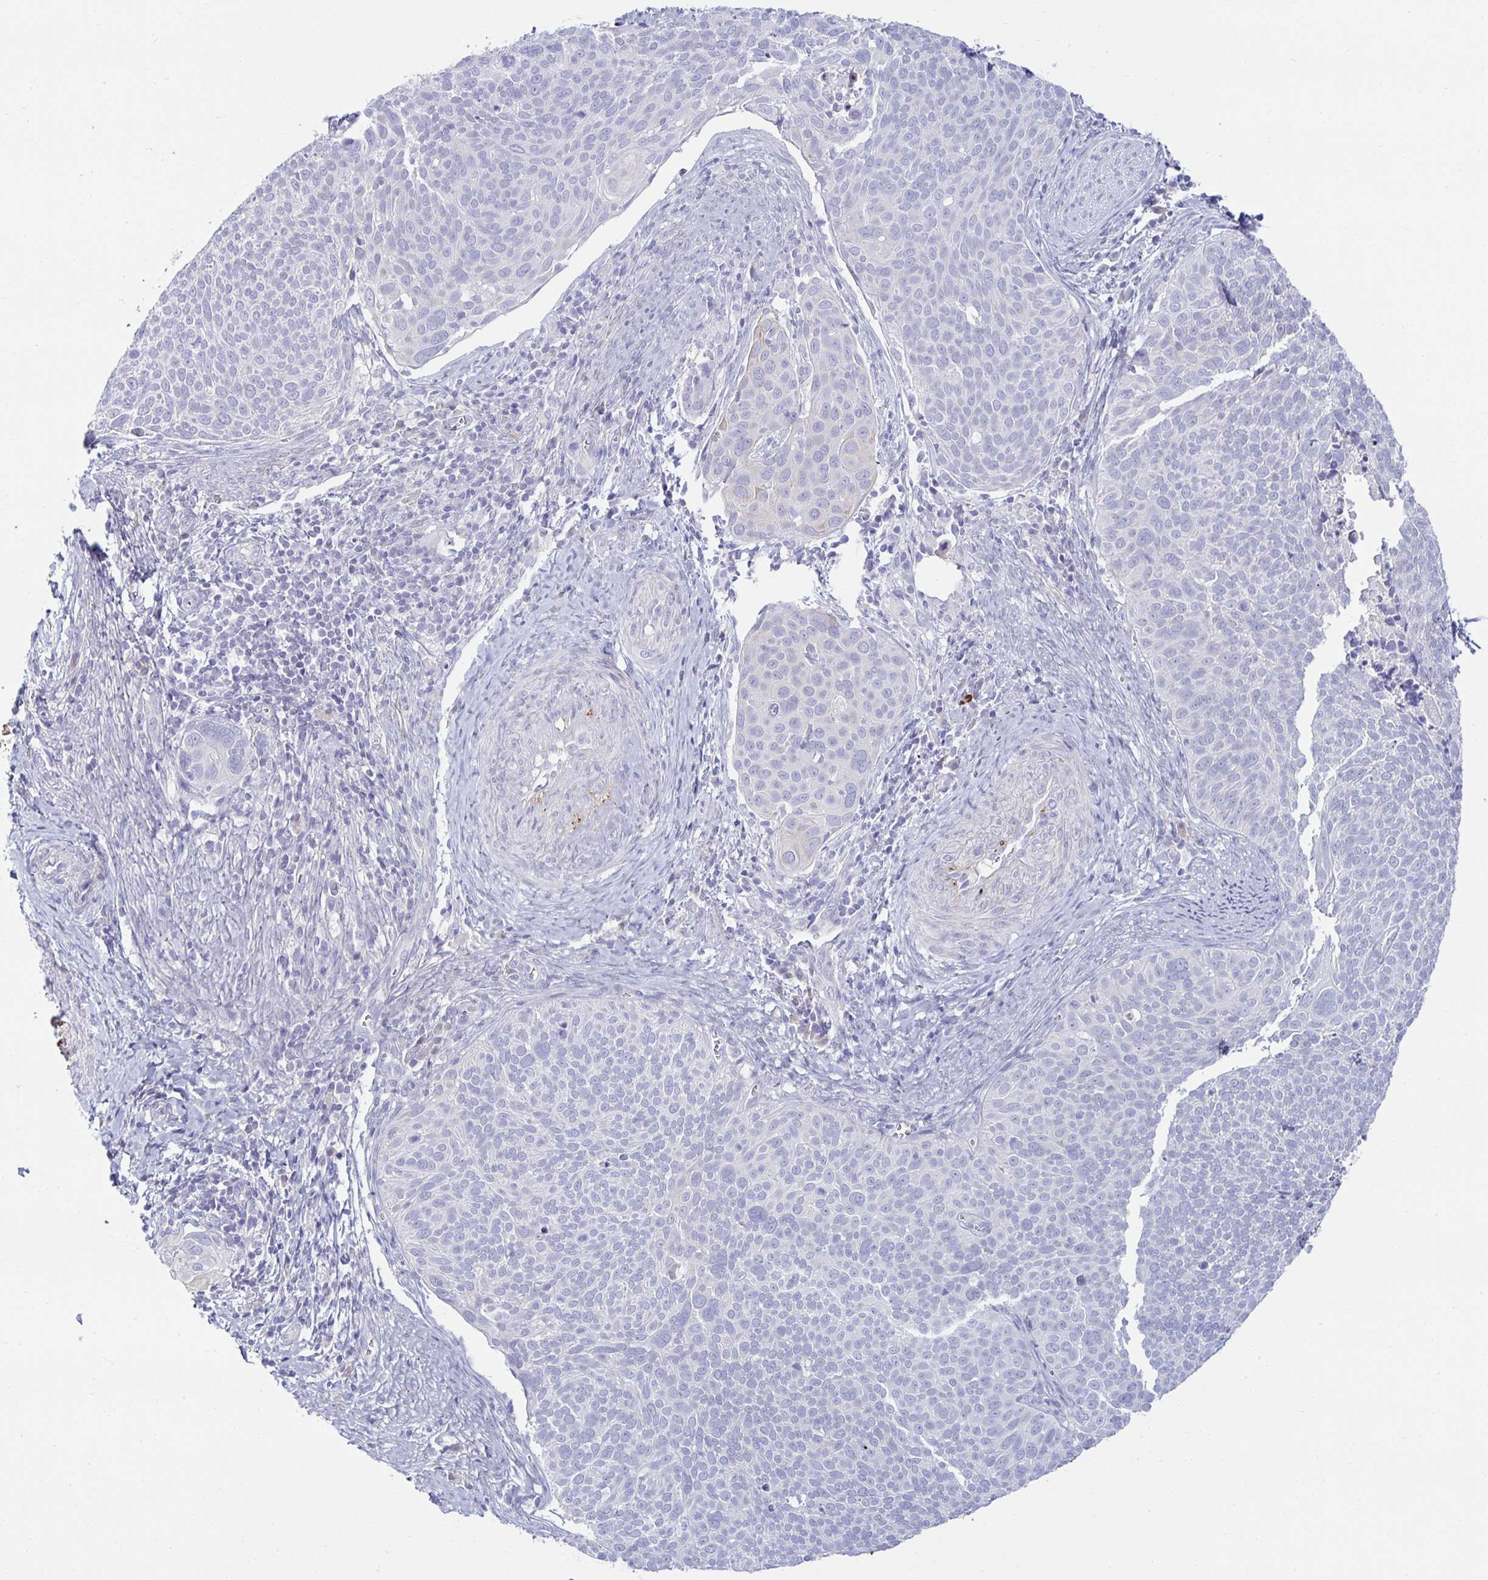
{"staining": {"intensity": "negative", "quantity": "none", "location": "none"}, "tissue": "cervical cancer", "cell_type": "Tumor cells", "image_type": "cancer", "snomed": [{"axis": "morphology", "description": "Squamous cell carcinoma, NOS"}, {"axis": "topography", "description": "Cervix"}], "caption": "Tumor cells show no significant protein staining in cervical cancer.", "gene": "MON2", "patient": {"sex": "female", "age": 39}}